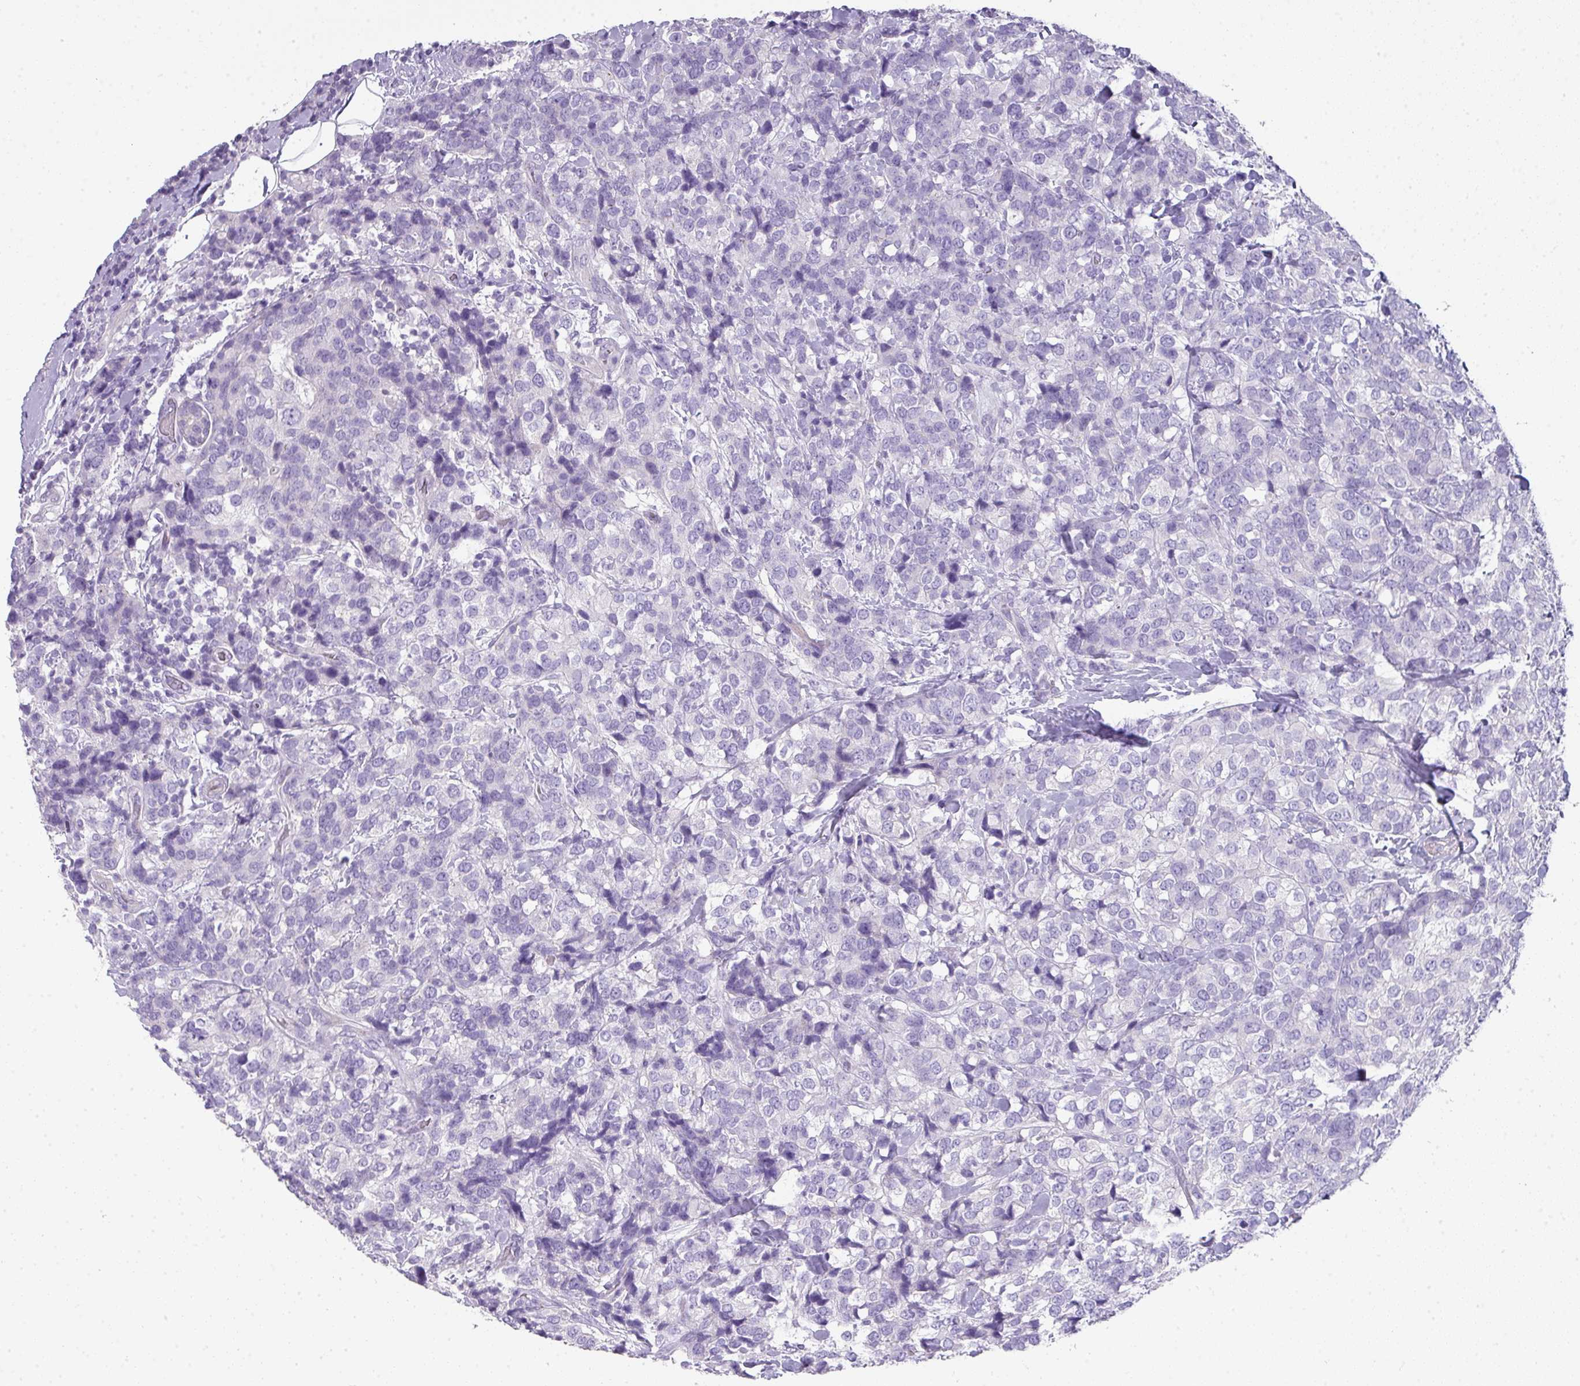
{"staining": {"intensity": "negative", "quantity": "none", "location": "none"}, "tissue": "breast cancer", "cell_type": "Tumor cells", "image_type": "cancer", "snomed": [{"axis": "morphology", "description": "Lobular carcinoma"}, {"axis": "topography", "description": "Breast"}], "caption": "High power microscopy histopathology image of an immunohistochemistry photomicrograph of lobular carcinoma (breast), revealing no significant positivity in tumor cells.", "gene": "GLI4", "patient": {"sex": "female", "age": 59}}